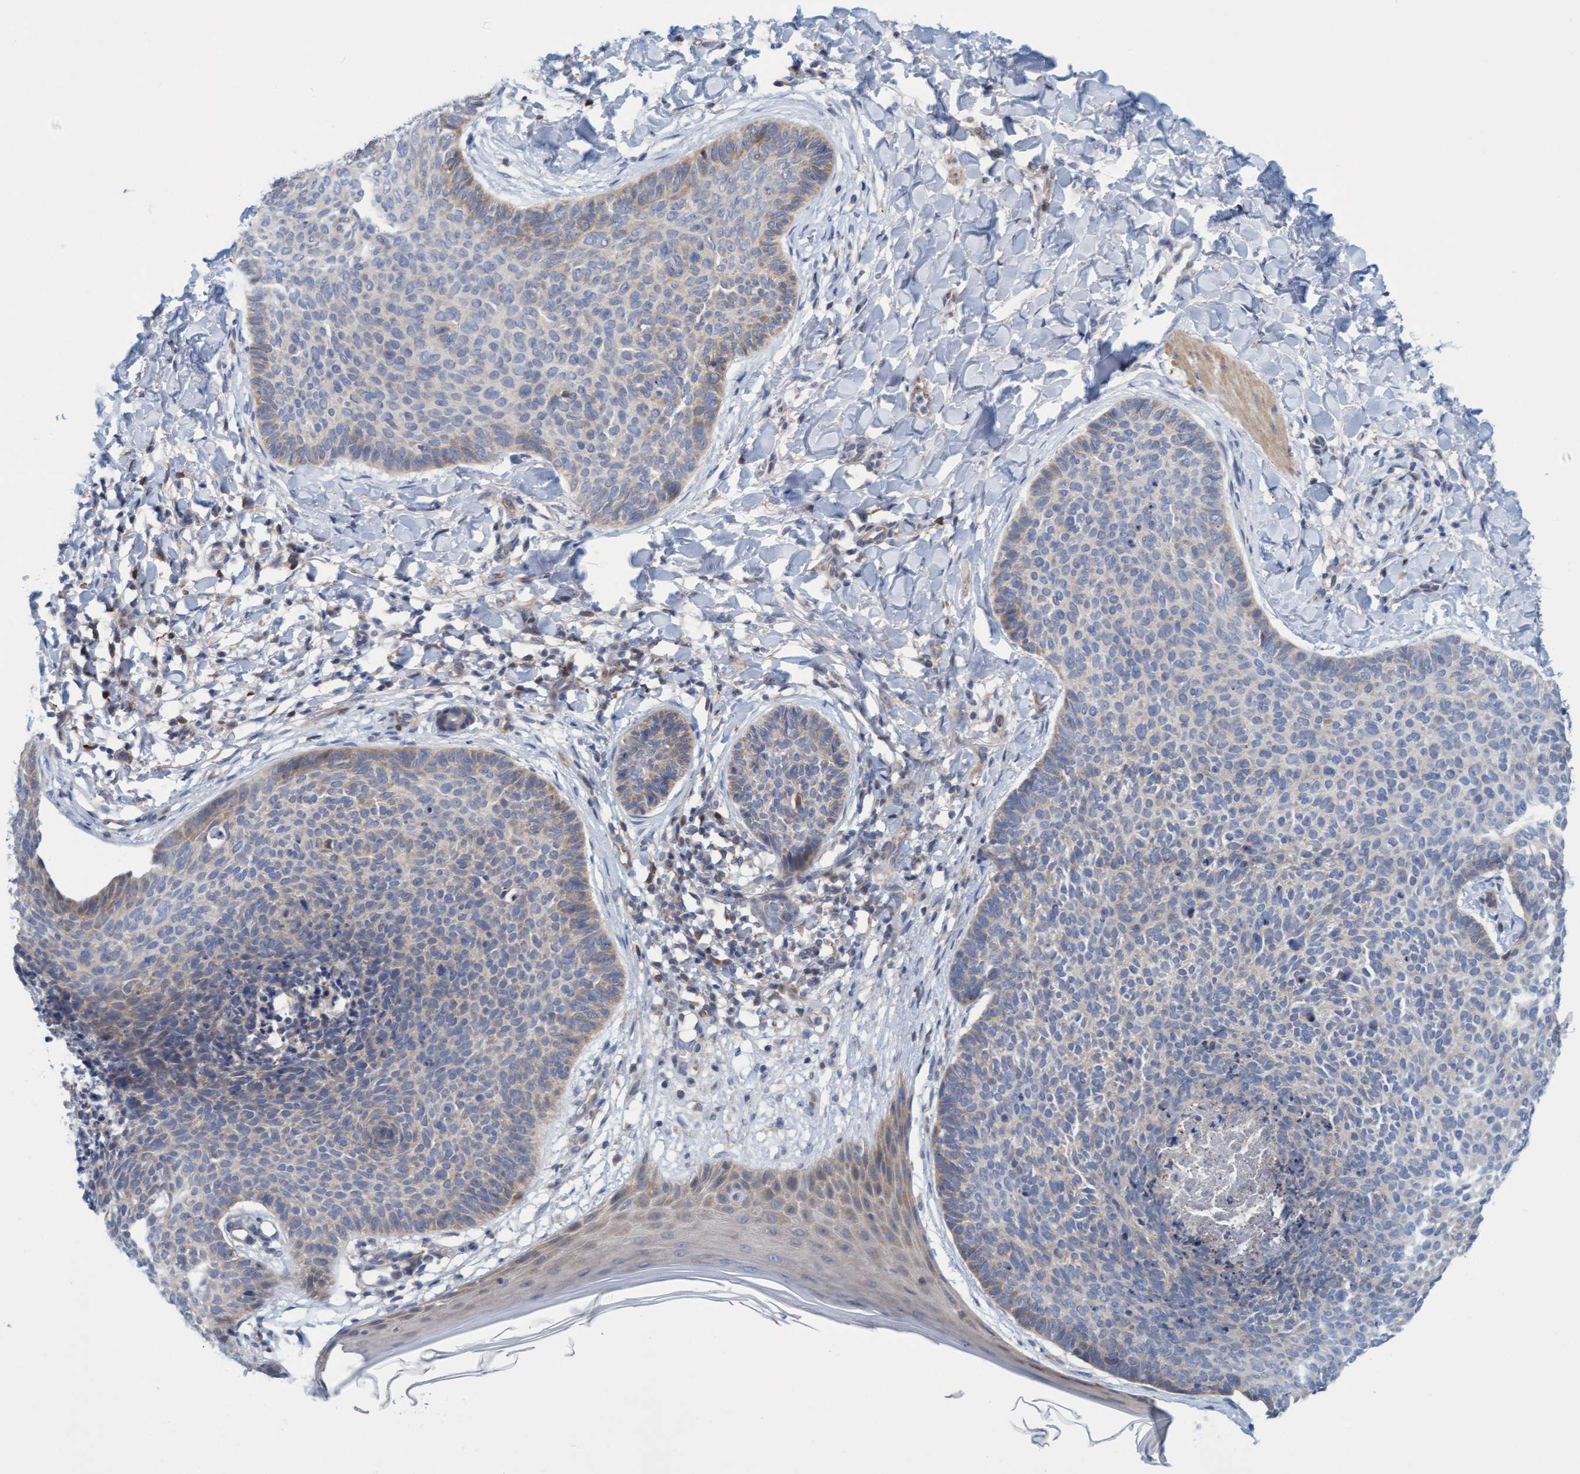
{"staining": {"intensity": "negative", "quantity": "none", "location": "none"}, "tissue": "skin cancer", "cell_type": "Tumor cells", "image_type": "cancer", "snomed": [{"axis": "morphology", "description": "Normal tissue, NOS"}, {"axis": "morphology", "description": "Basal cell carcinoma"}, {"axis": "topography", "description": "Skin"}], "caption": "IHC image of neoplastic tissue: skin basal cell carcinoma stained with DAB (3,3'-diaminobenzidine) displays no significant protein staining in tumor cells. (Immunohistochemistry, brightfield microscopy, high magnification).", "gene": "KLHL25", "patient": {"sex": "male", "age": 50}}